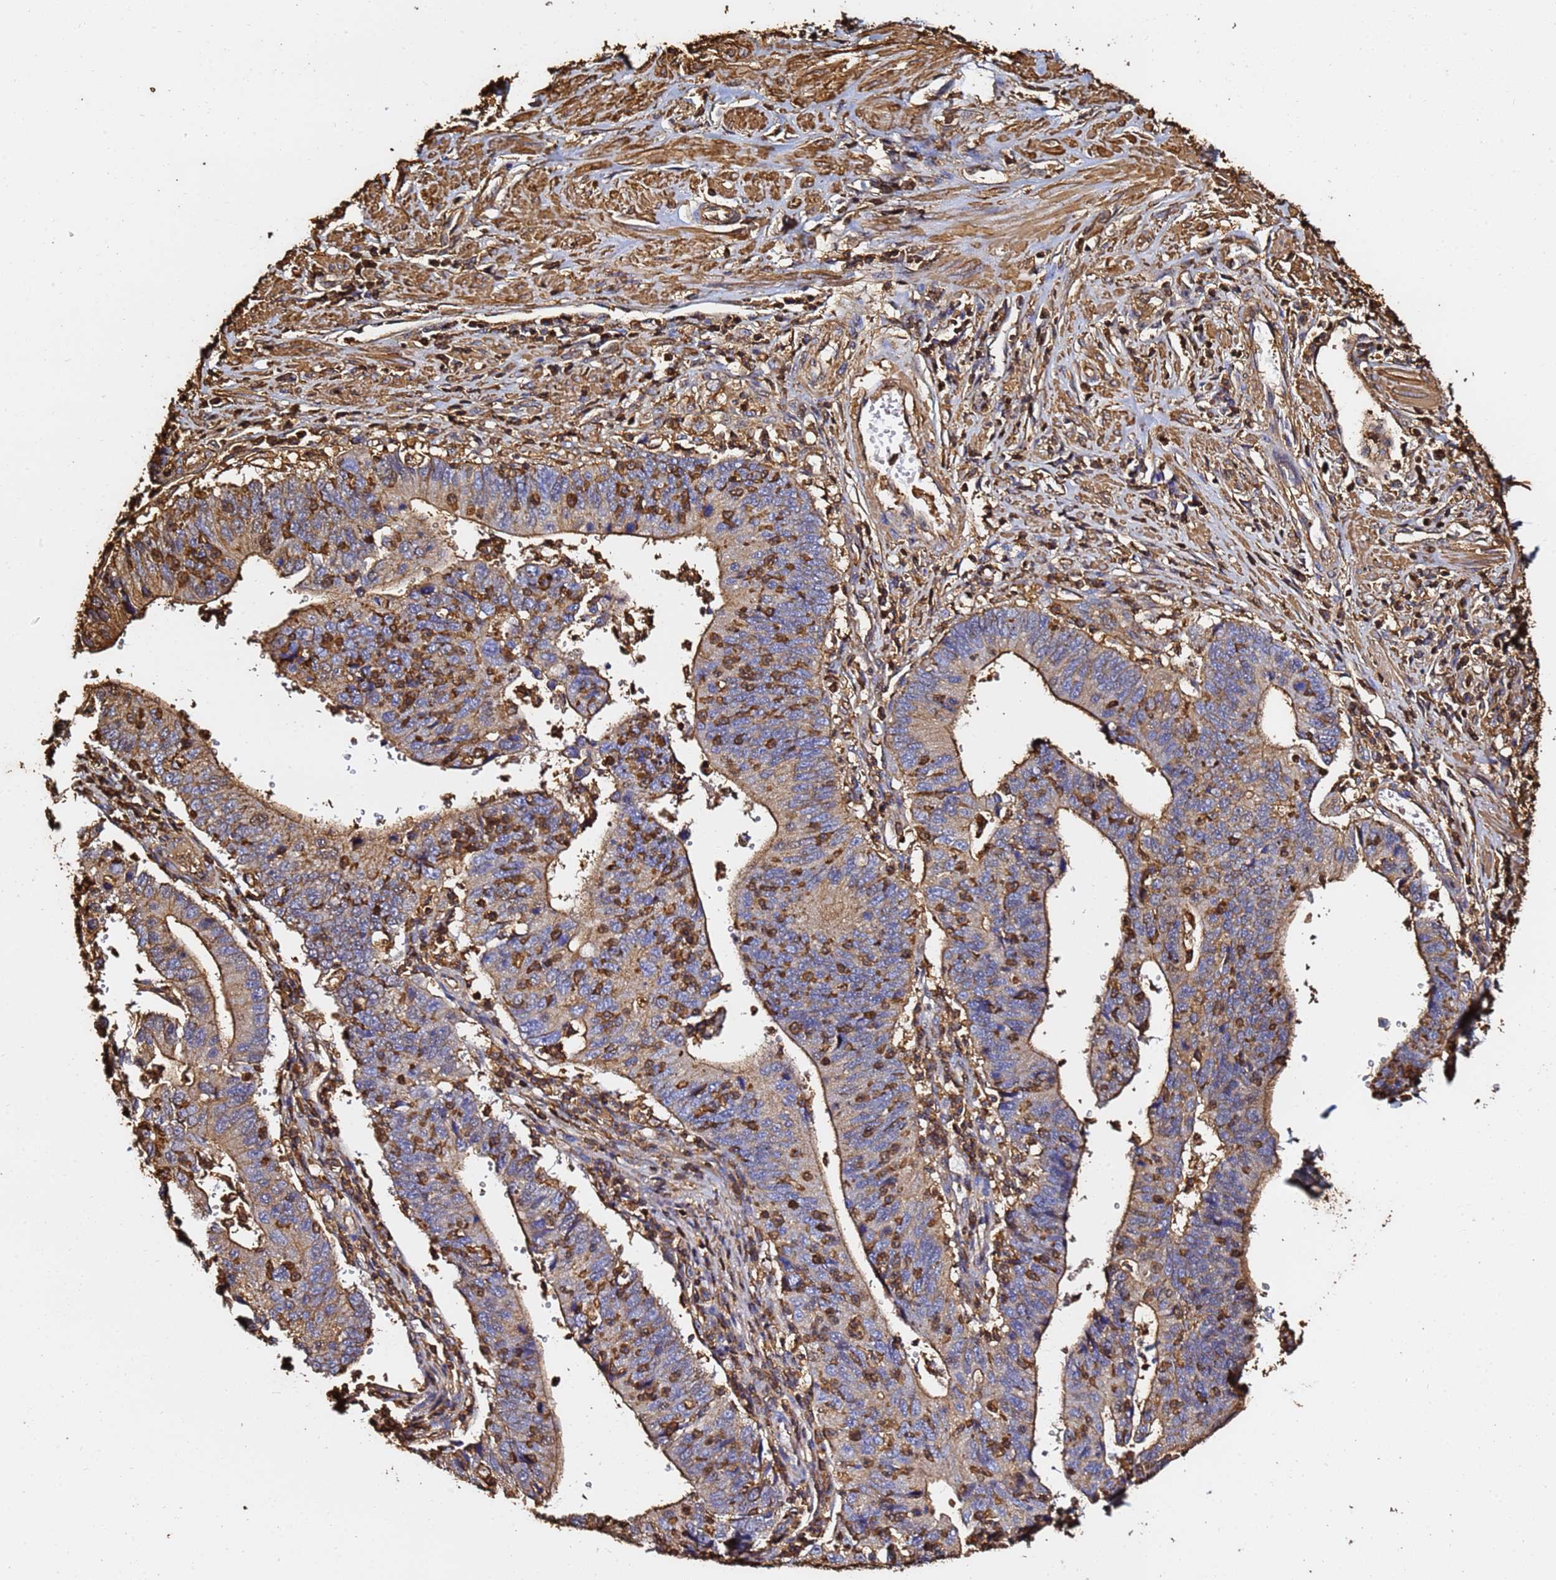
{"staining": {"intensity": "moderate", "quantity": "25%-75%", "location": "cytoplasmic/membranous"}, "tissue": "stomach cancer", "cell_type": "Tumor cells", "image_type": "cancer", "snomed": [{"axis": "morphology", "description": "Adenocarcinoma, NOS"}, {"axis": "topography", "description": "Stomach"}], "caption": "Brown immunohistochemical staining in stomach cancer shows moderate cytoplasmic/membranous staining in approximately 25%-75% of tumor cells.", "gene": "ACTB", "patient": {"sex": "male", "age": 59}}